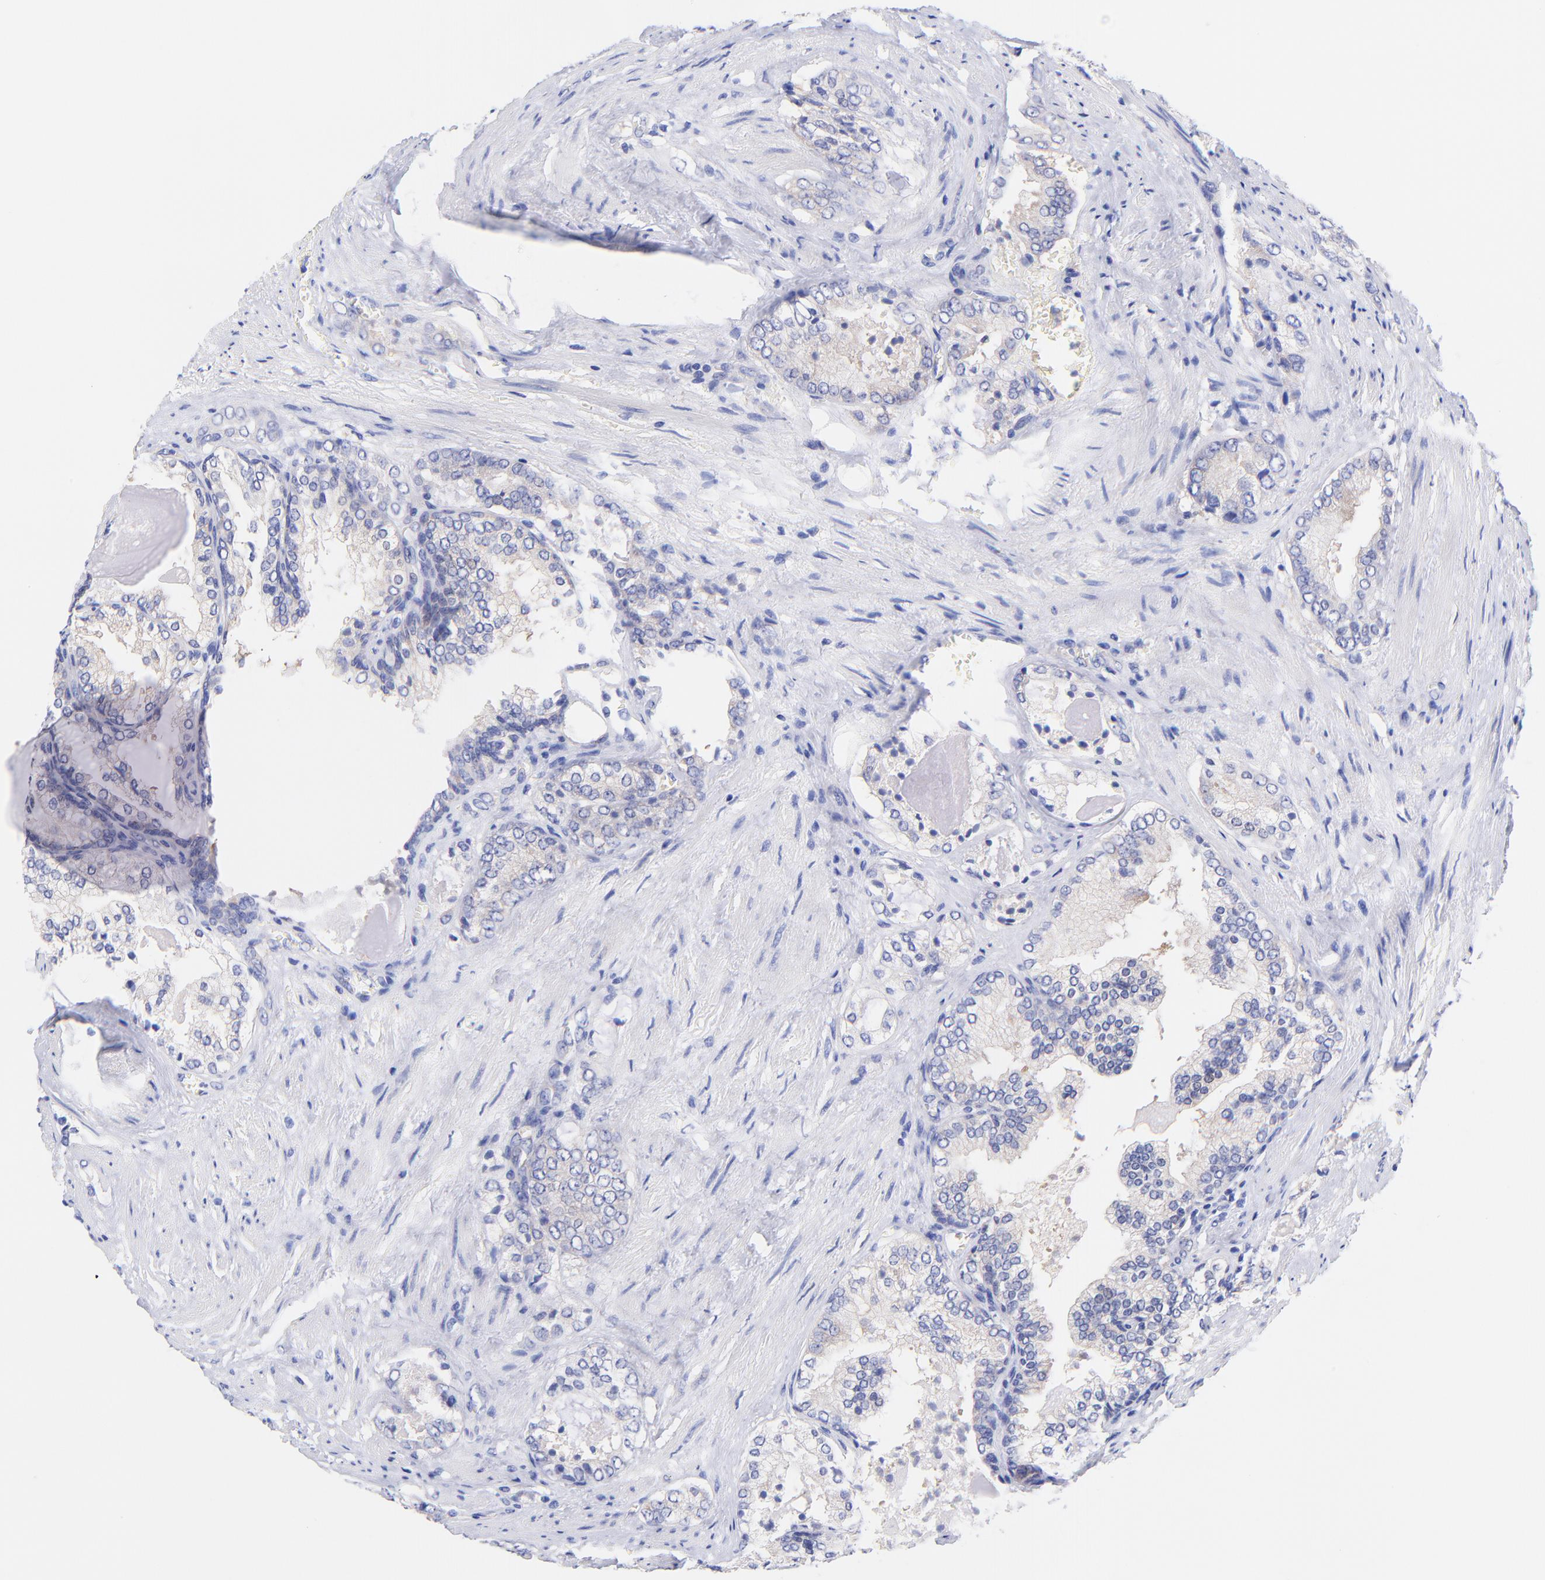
{"staining": {"intensity": "weak", "quantity": "<25%", "location": "cytoplasmic/membranous"}, "tissue": "prostate cancer", "cell_type": "Tumor cells", "image_type": "cancer", "snomed": [{"axis": "morphology", "description": "Adenocarcinoma, Medium grade"}, {"axis": "topography", "description": "Prostate"}], "caption": "High power microscopy image of an immunohistochemistry image of prostate medium-grade adenocarcinoma, revealing no significant expression in tumor cells.", "gene": "GPHN", "patient": {"sex": "male", "age": 60}}